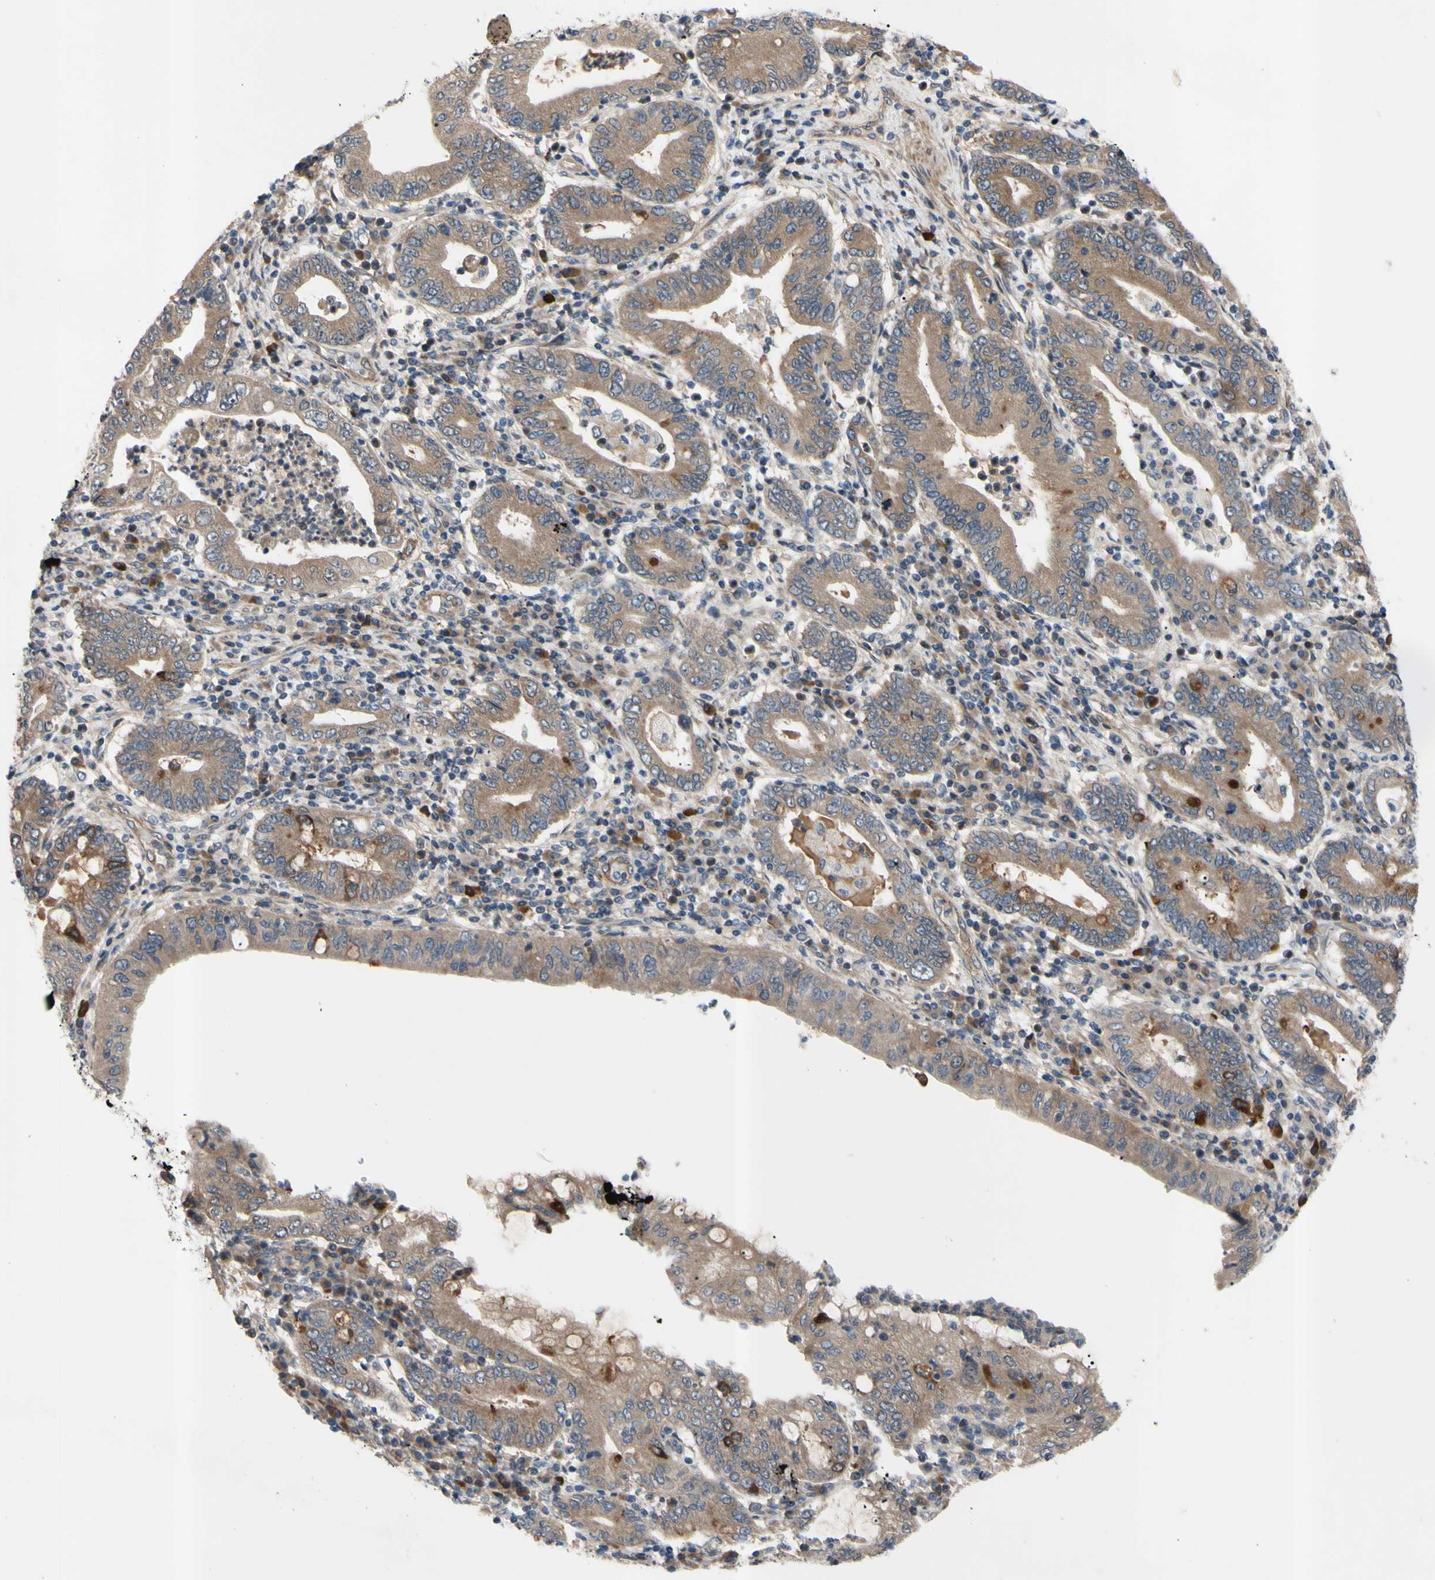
{"staining": {"intensity": "moderate", "quantity": ">75%", "location": "cytoplasmic/membranous"}, "tissue": "stomach cancer", "cell_type": "Tumor cells", "image_type": "cancer", "snomed": [{"axis": "morphology", "description": "Normal tissue, NOS"}, {"axis": "morphology", "description": "Adenocarcinoma, NOS"}, {"axis": "topography", "description": "Esophagus"}, {"axis": "topography", "description": "Stomach, upper"}, {"axis": "topography", "description": "Peripheral nerve tissue"}], "caption": "This photomicrograph shows immunohistochemistry staining of stomach adenocarcinoma, with medium moderate cytoplasmic/membranous positivity in about >75% of tumor cells.", "gene": "SVIL", "patient": {"sex": "male", "age": 62}}